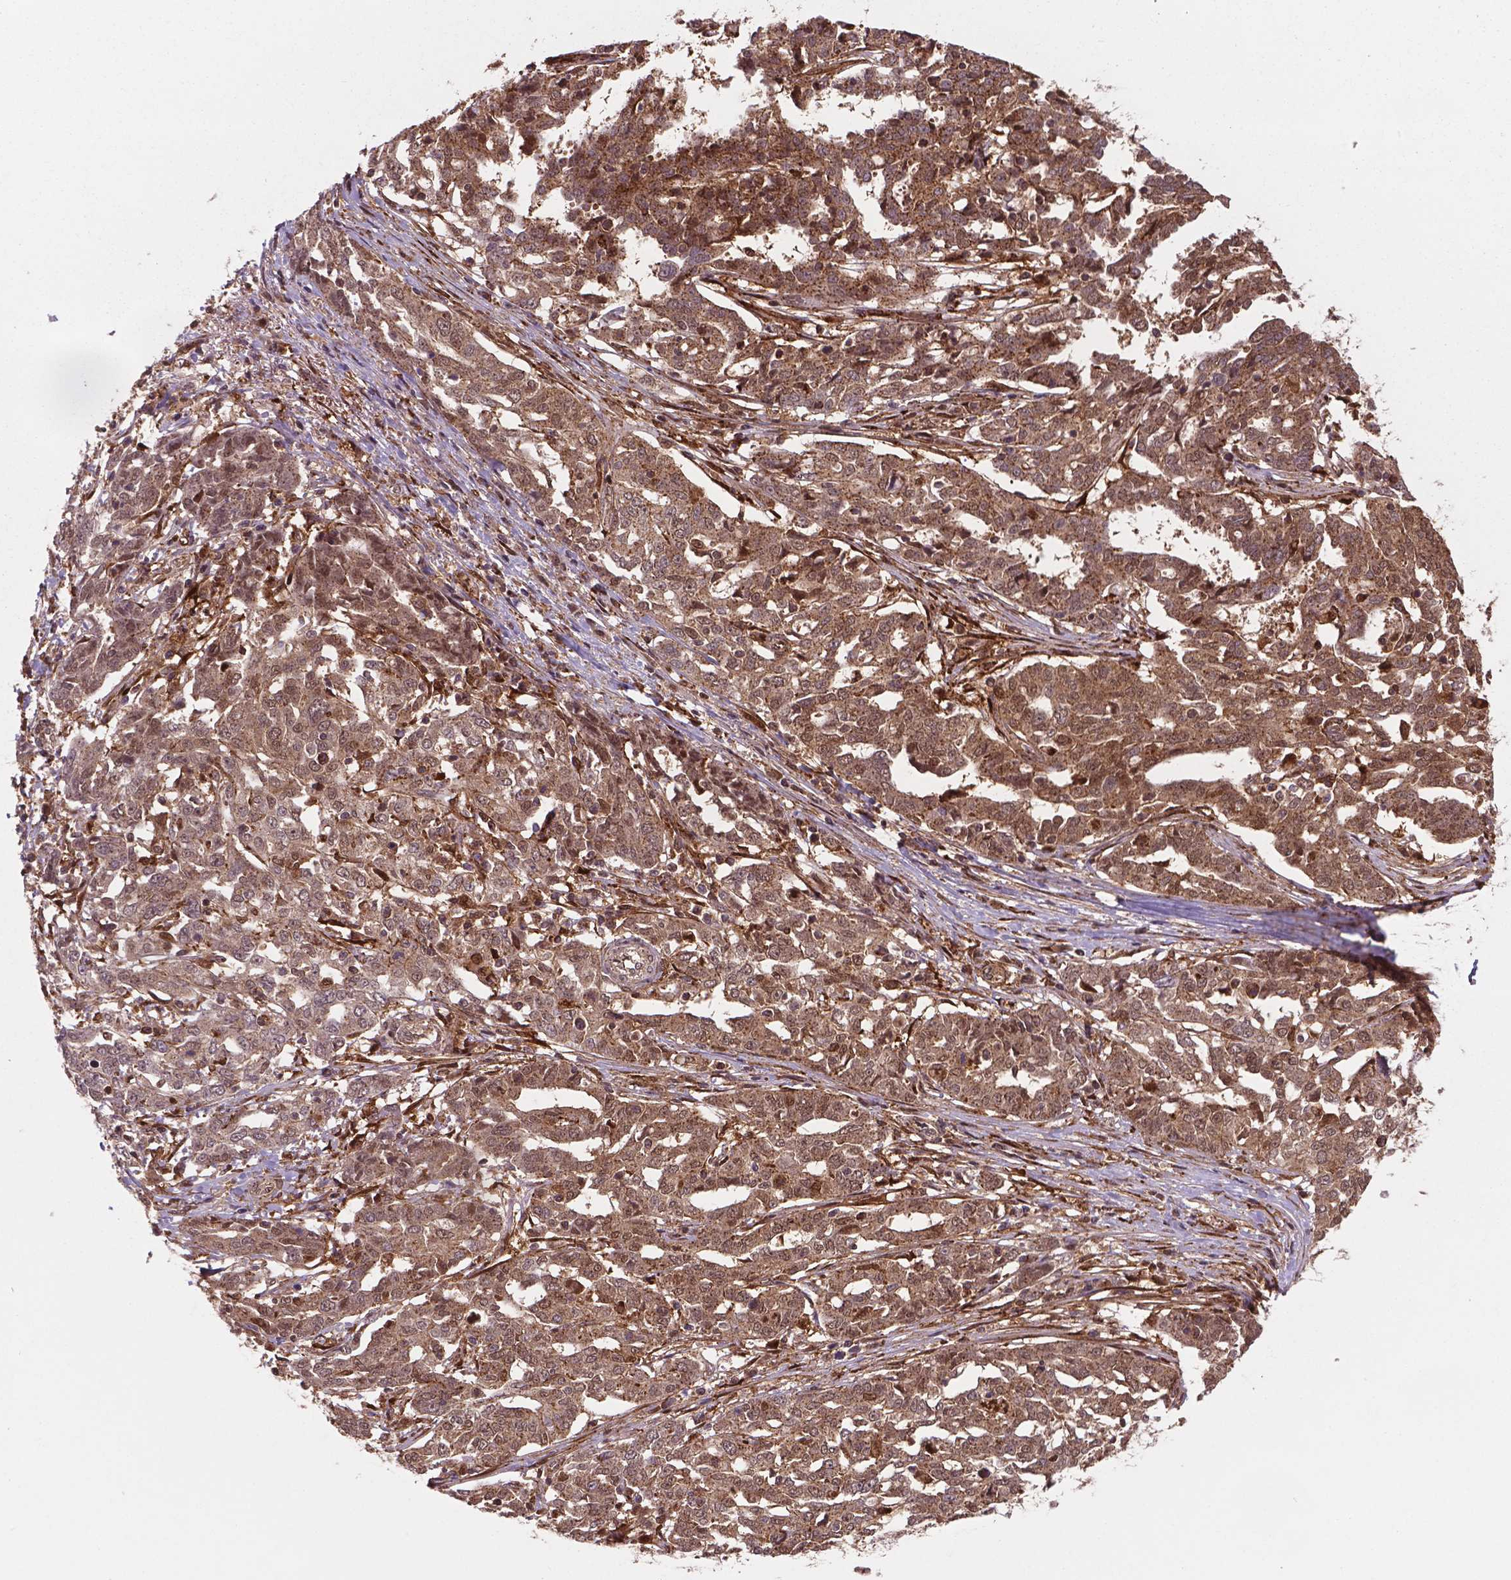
{"staining": {"intensity": "moderate", "quantity": ">75%", "location": "cytoplasmic/membranous,nuclear"}, "tissue": "ovarian cancer", "cell_type": "Tumor cells", "image_type": "cancer", "snomed": [{"axis": "morphology", "description": "Cystadenocarcinoma, serous, NOS"}, {"axis": "topography", "description": "Ovary"}], "caption": "Serous cystadenocarcinoma (ovarian) stained with a protein marker shows moderate staining in tumor cells.", "gene": "PLIN3", "patient": {"sex": "female", "age": 67}}